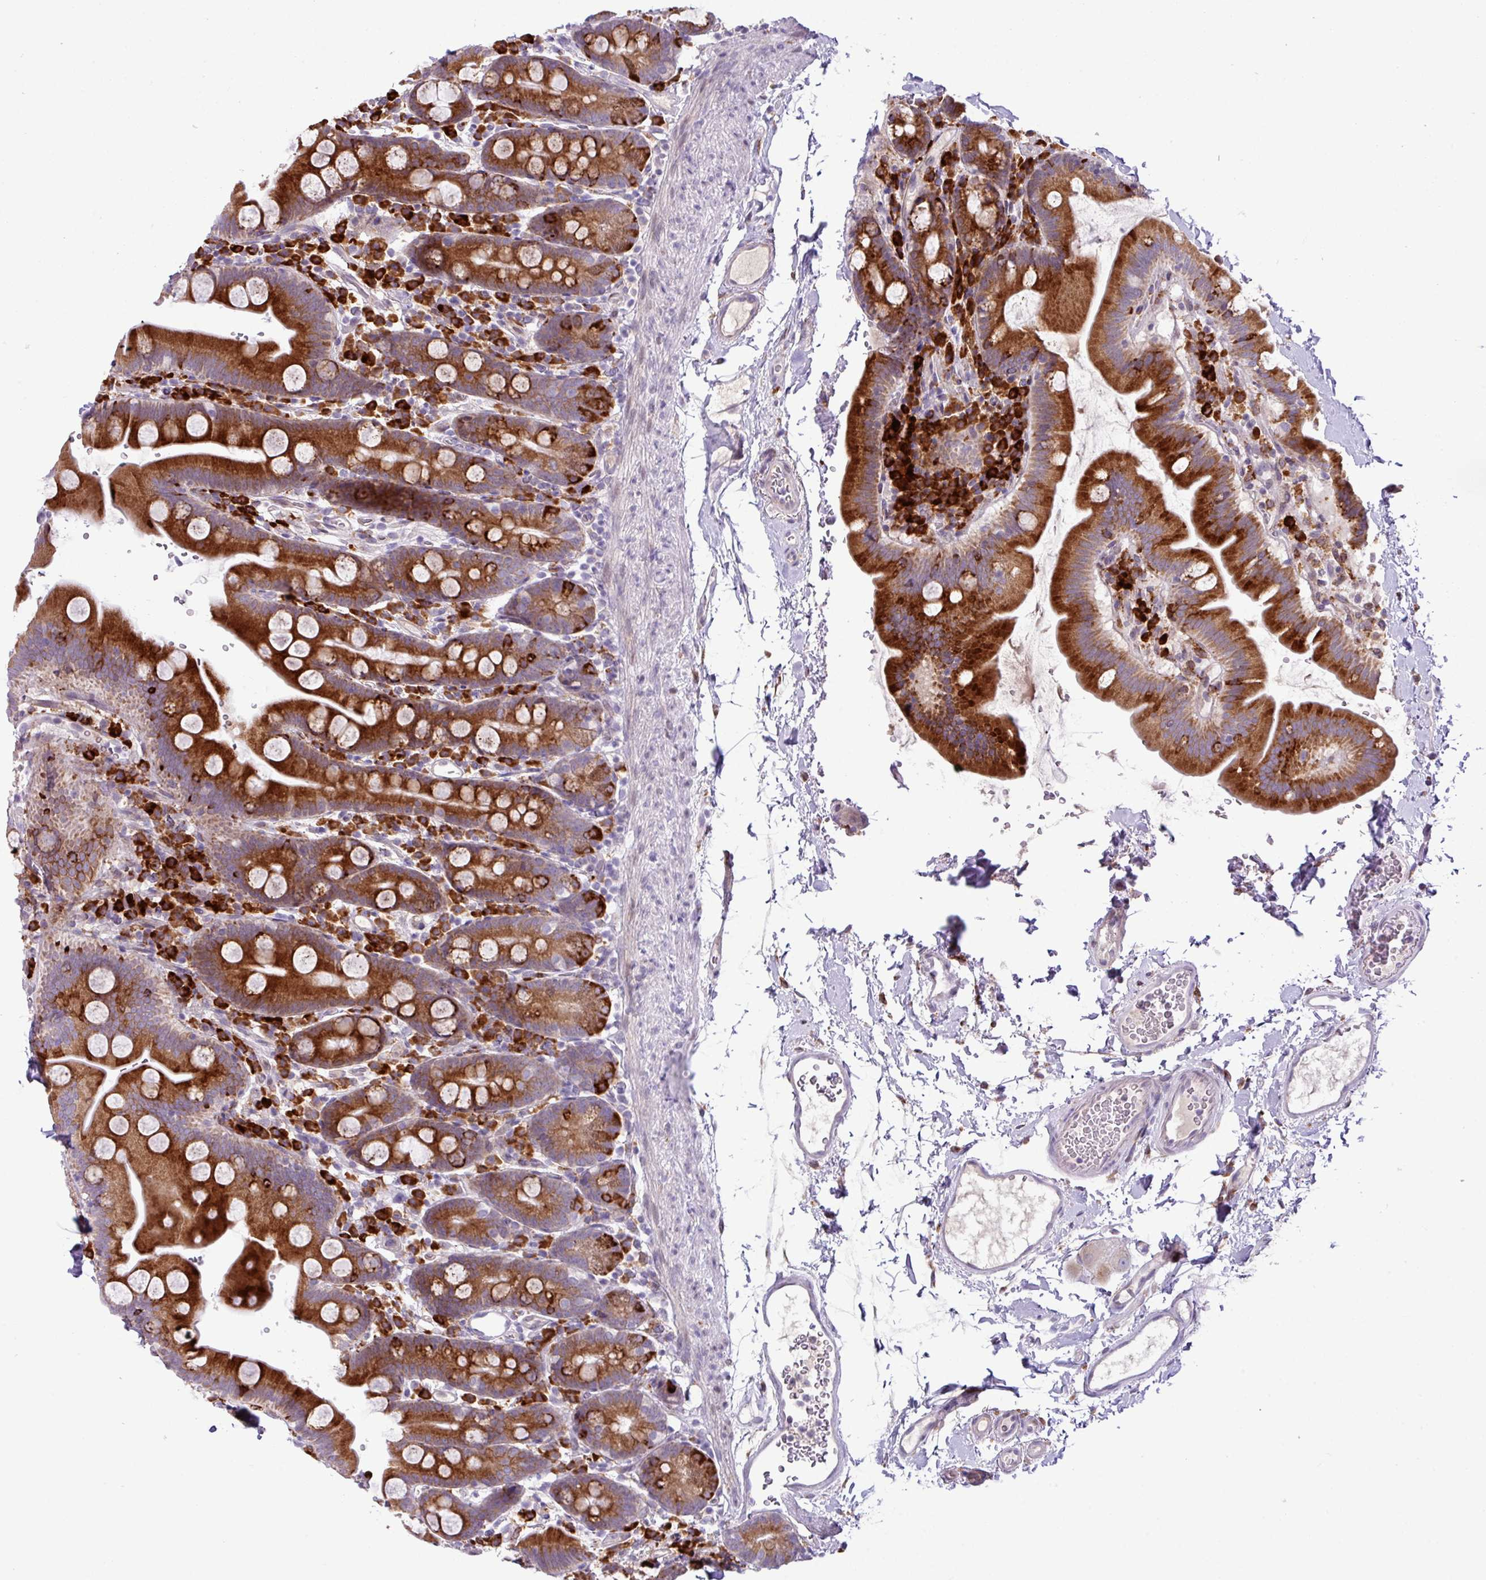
{"staining": {"intensity": "strong", "quantity": ">75%", "location": "cytoplasmic/membranous"}, "tissue": "small intestine", "cell_type": "Glandular cells", "image_type": "normal", "snomed": [{"axis": "morphology", "description": "Normal tissue, NOS"}, {"axis": "topography", "description": "Small intestine"}], "caption": "Strong cytoplasmic/membranous expression is present in approximately >75% of glandular cells in unremarkable small intestine.", "gene": "RGS21", "patient": {"sex": "female", "age": 68}}